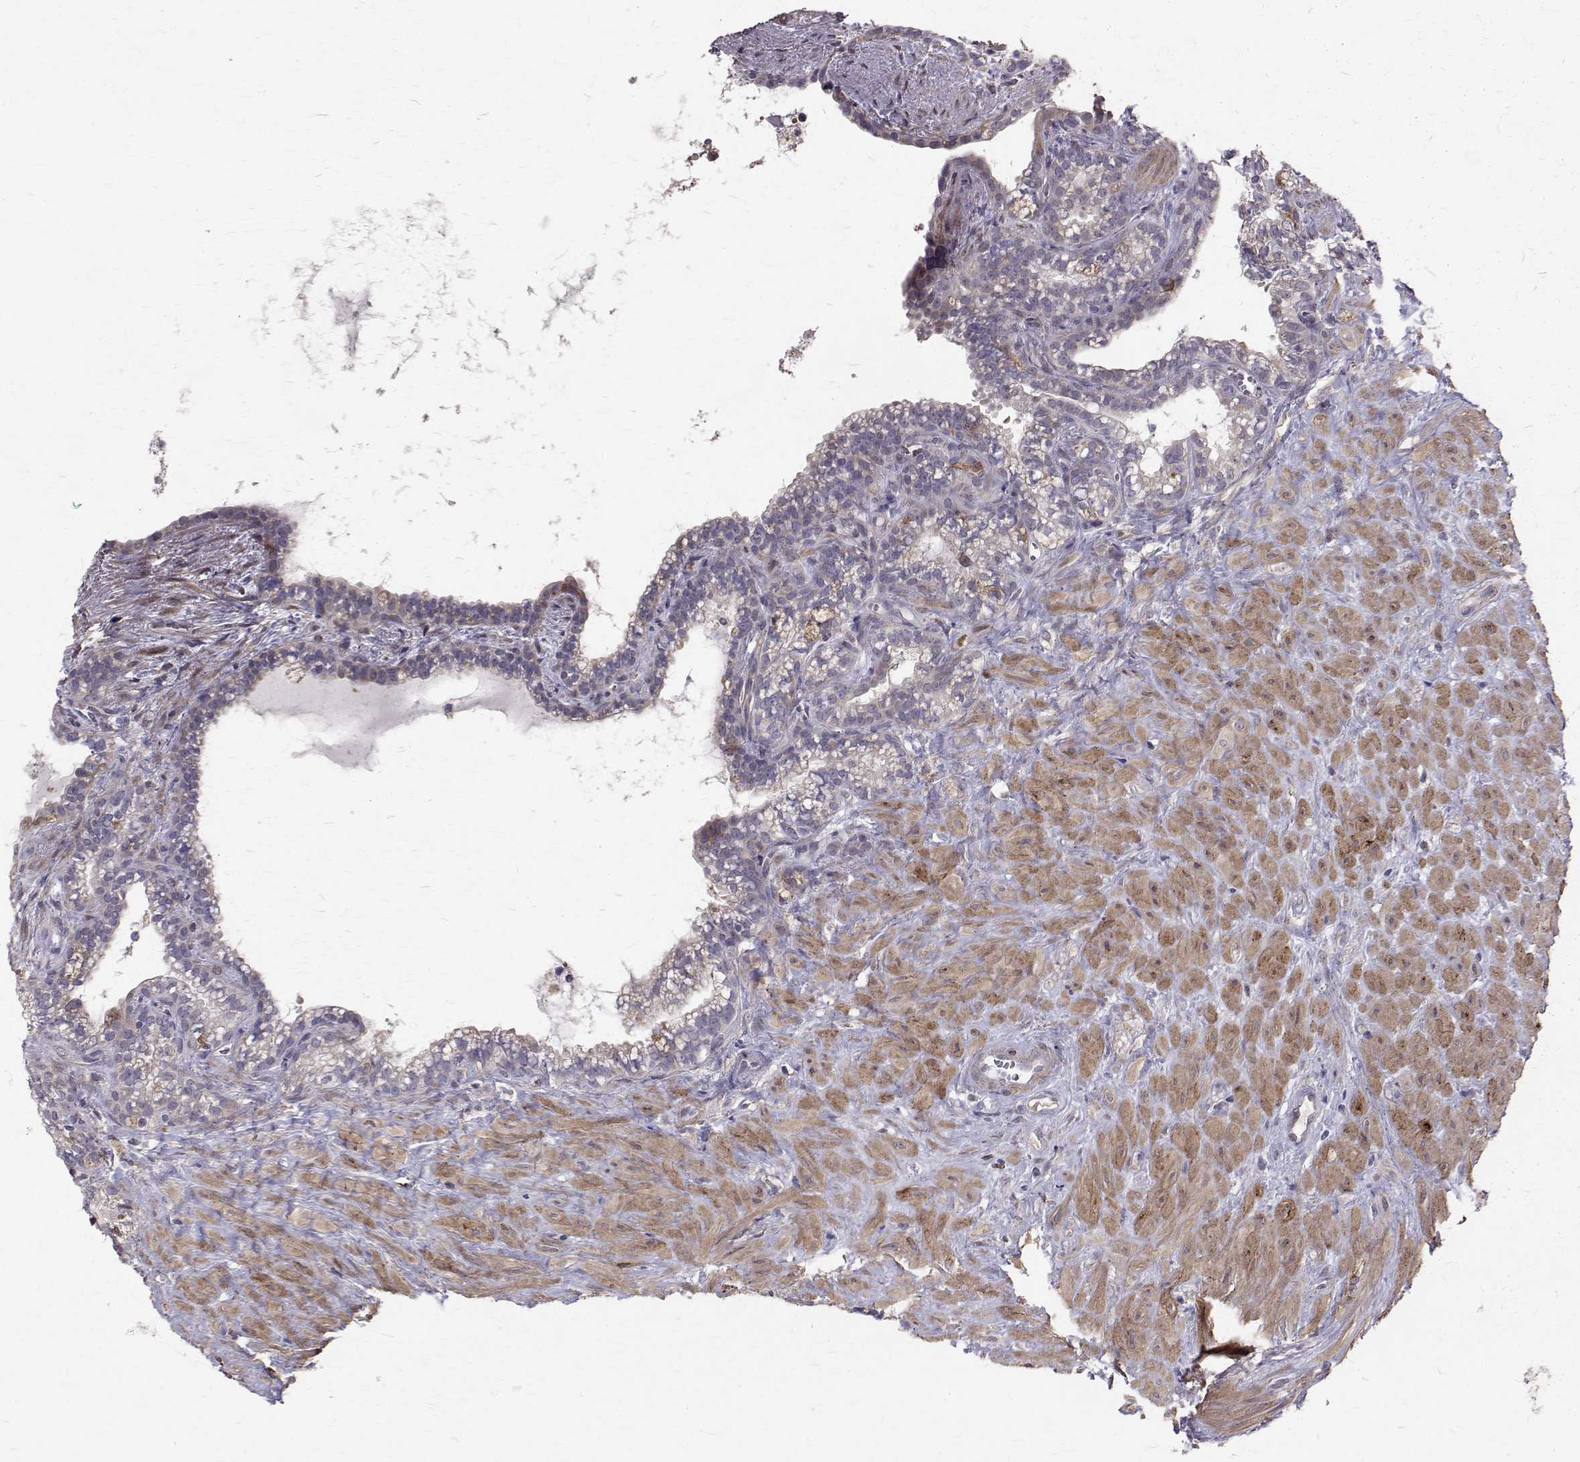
{"staining": {"intensity": "negative", "quantity": "none", "location": "none"}, "tissue": "seminal vesicle", "cell_type": "Glandular cells", "image_type": "normal", "snomed": [{"axis": "morphology", "description": "Normal tissue, NOS"}, {"axis": "topography", "description": "Seminal veicle"}], "caption": "IHC photomicrograph of benign human seminal vesicle stained for a protein (brown), which displays no staining in glandular cells. The staining was performed using DAB to visualize the protein expression in brown, while the nuclei were stained in blue with hematoxylin (Magnification: 20x).", "gene": "CCDC89", "patient": {"sex": "male", "age": 76}}